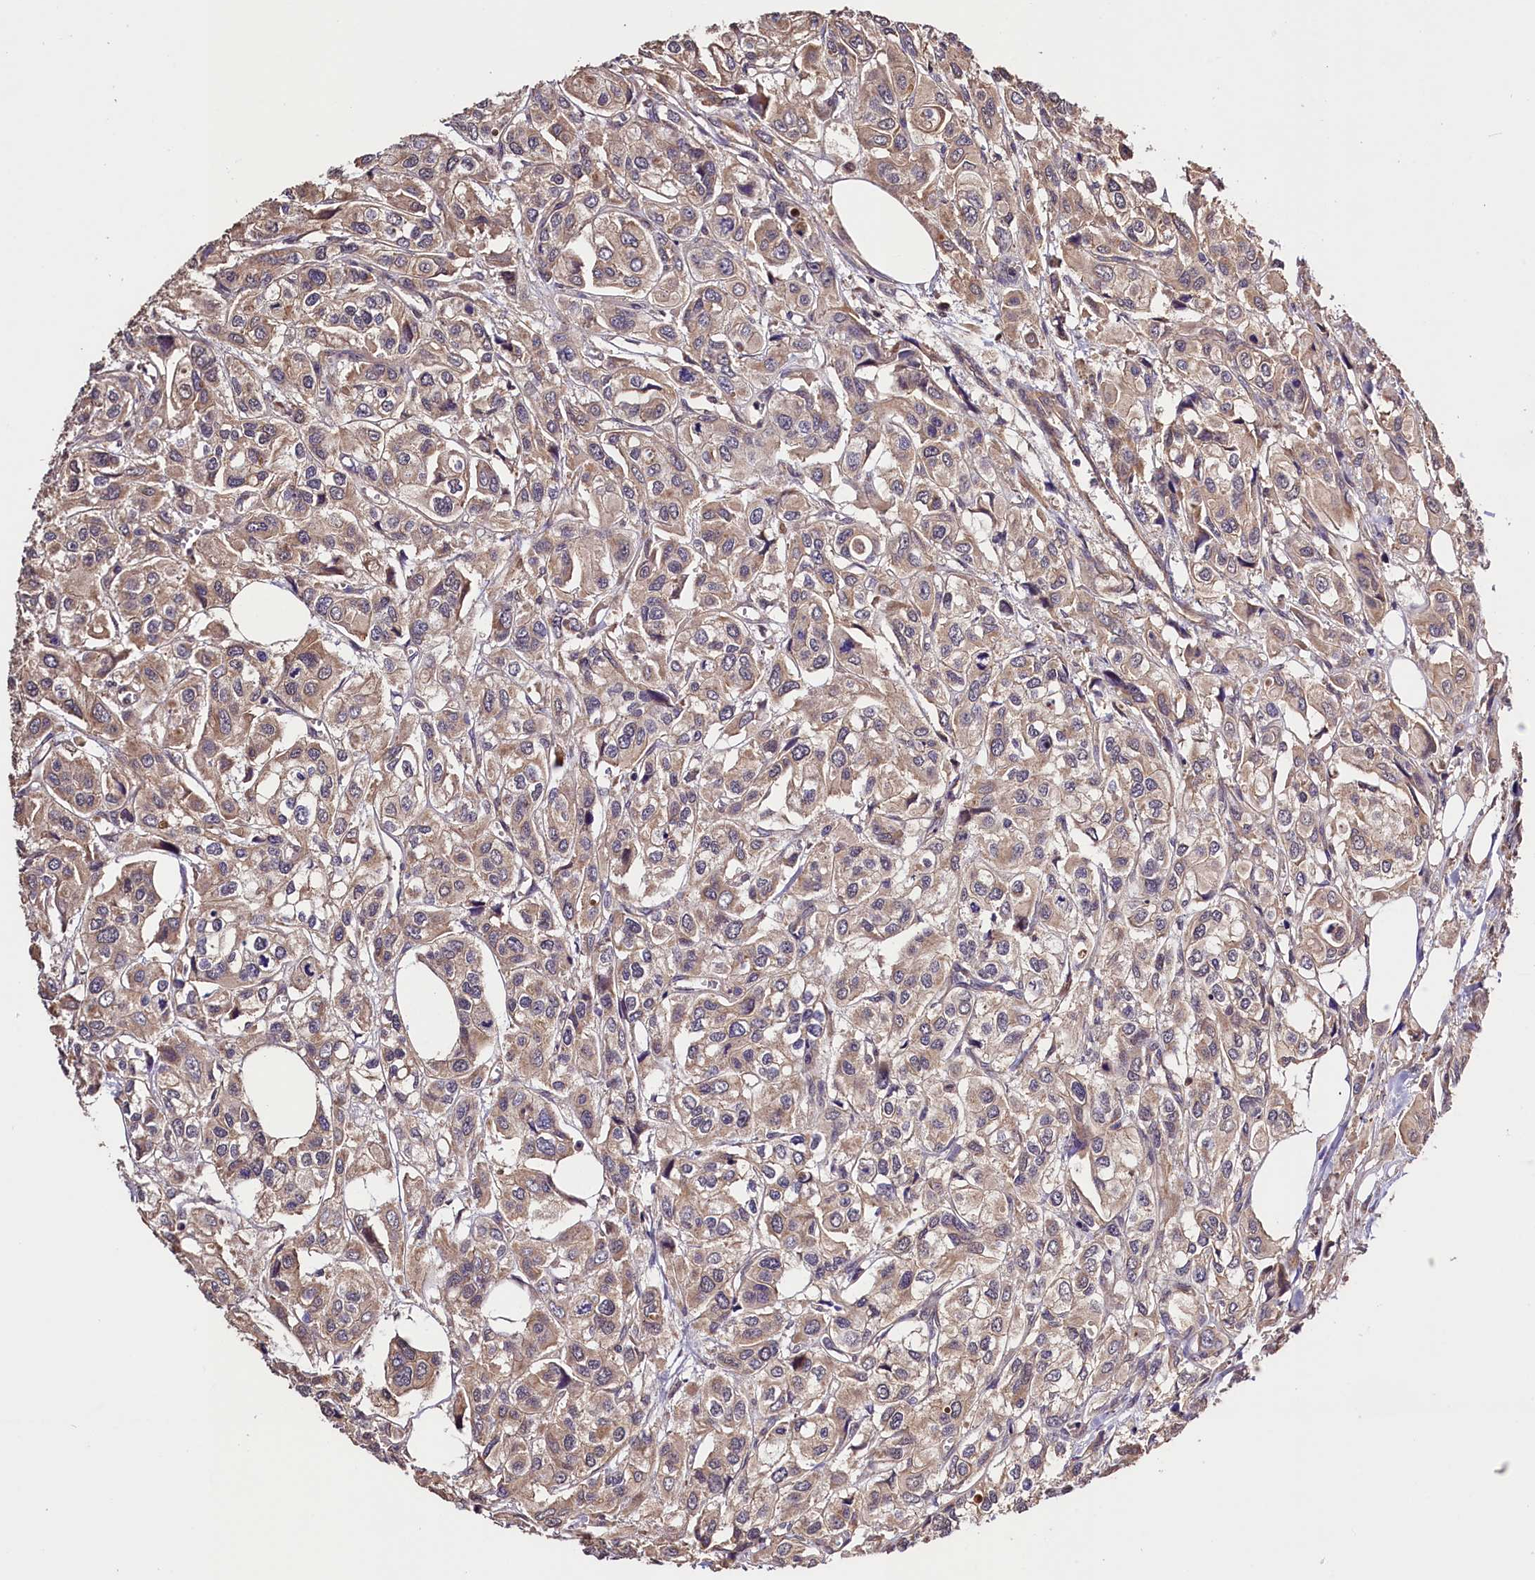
{"staining": {"intensity": "weak", "quantity": "25%-75%", "location": "cytoplasmic/membranous"}, "tissue": "urothelial cancer", "cell_type": "Tumor cells", "image_type": "cancer", "snomed": [{"axis": "morphology", "description": "Urothelial carcinoma, High grade"}, {"axis": "topography", "description": "Urinary bladder"}], "caption": "This image demonstrates immunohistochemistry staining of urothelial carcinoma (high-grade), with low weak cytoplasmic/membranous staining in approximately 25%-75% of tumor cells.", "gene": "CES3", "patient": {"sex": "male", "age": 67}}